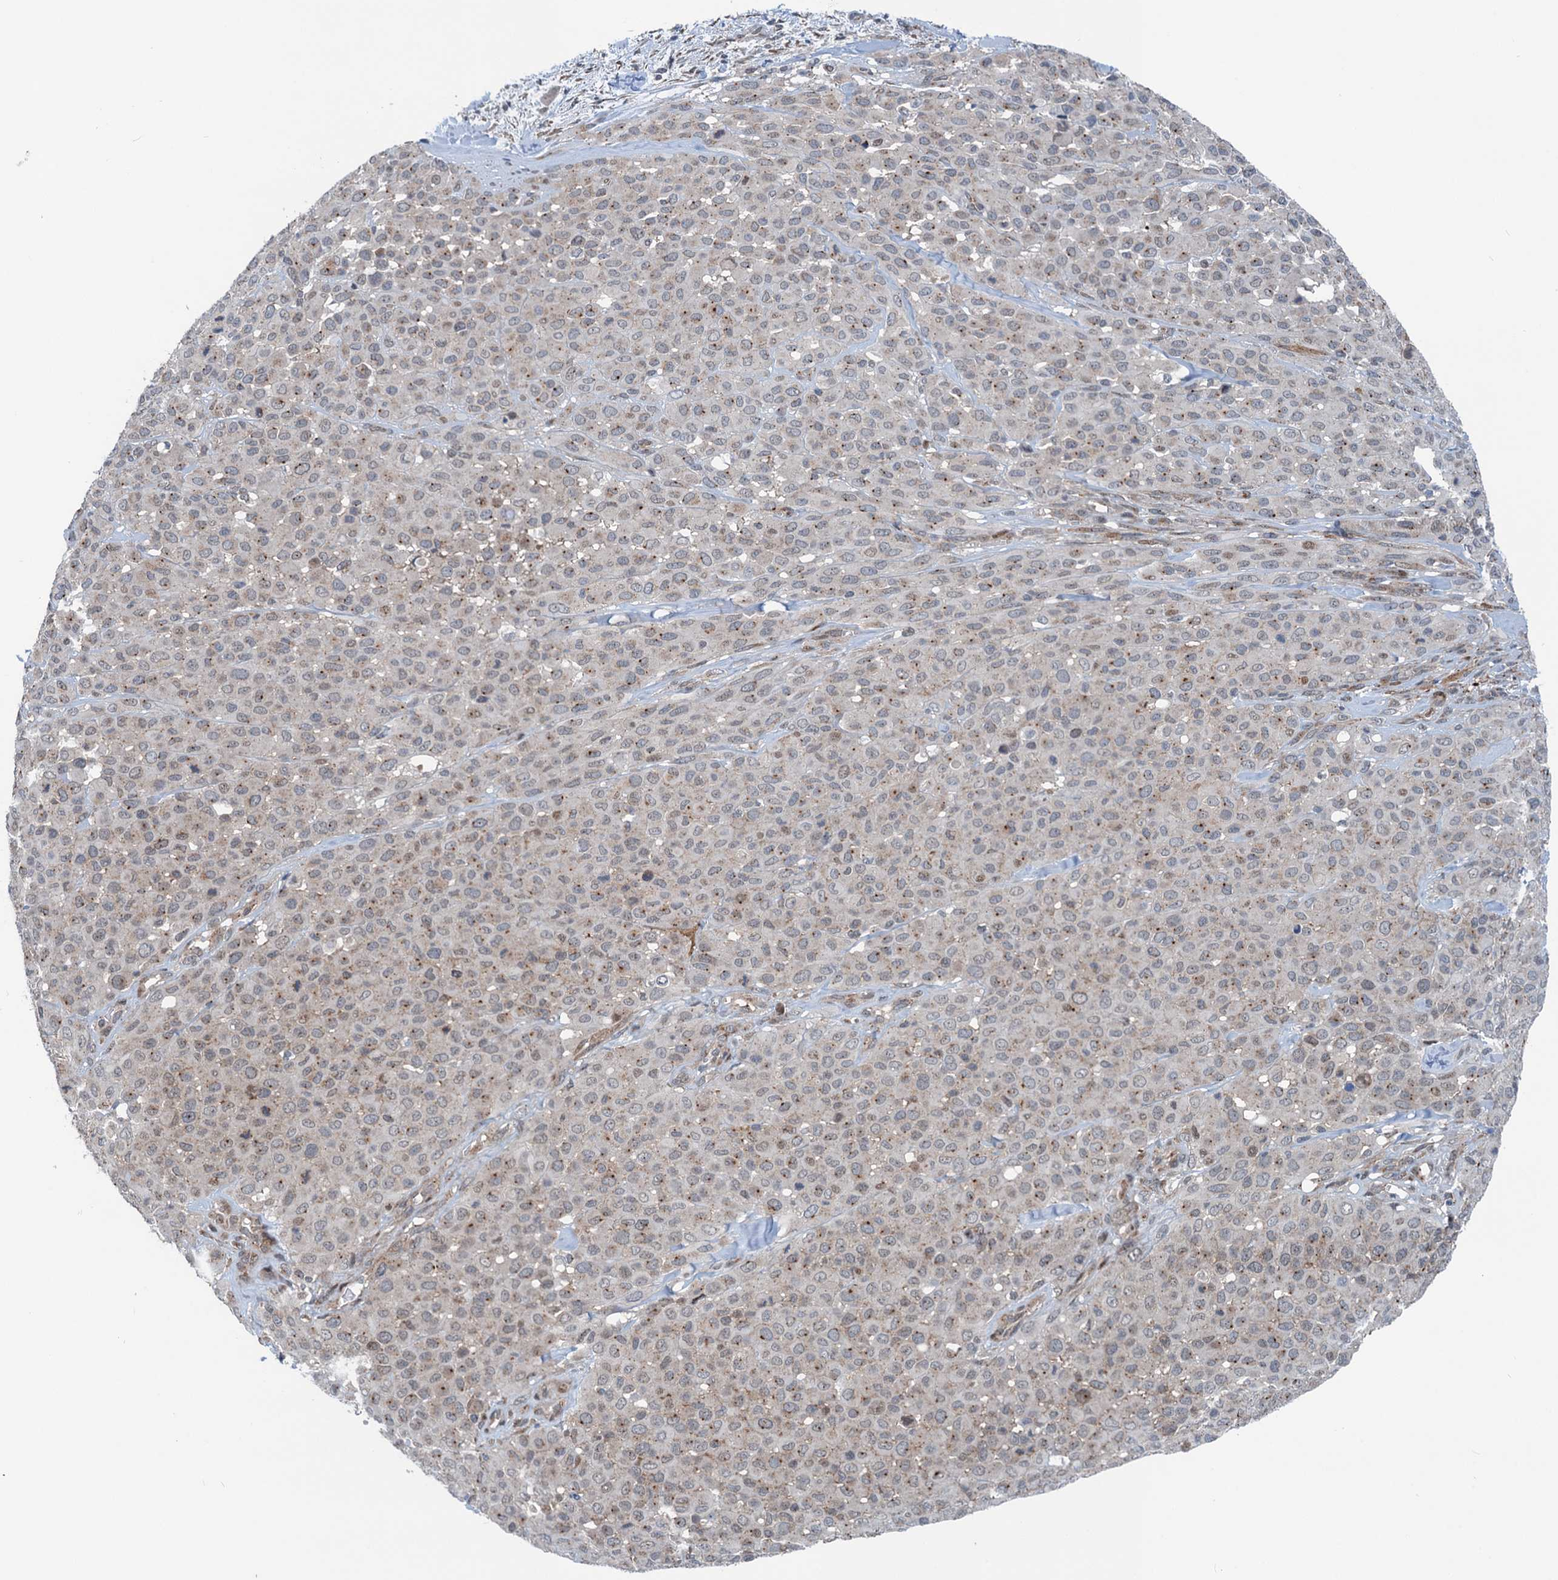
{"staining": {"intensity": "moderate", "quantity": "25%-75%", "location": "cytoplasmic/membranous"}, "tissue": "melanoma", "cell_type": "Tumor cells", "image_type": "cancer", "snomed": [{"axis": "morphology", "description": "Malignant melanoma, Metastatic site"}, {"axis": "topography", "description": "Skin"}], "caption": "Malignant melanoma (metastatic site) stained with IHC shows moderate cytoplasmic/membranous staining in about 25%-75% of tumor cells. (DAB = brown stain, brightfield microscopy at high magnification).", "gene": "DYNC2I2", "patient": {"sex": "female", "age": 81}}